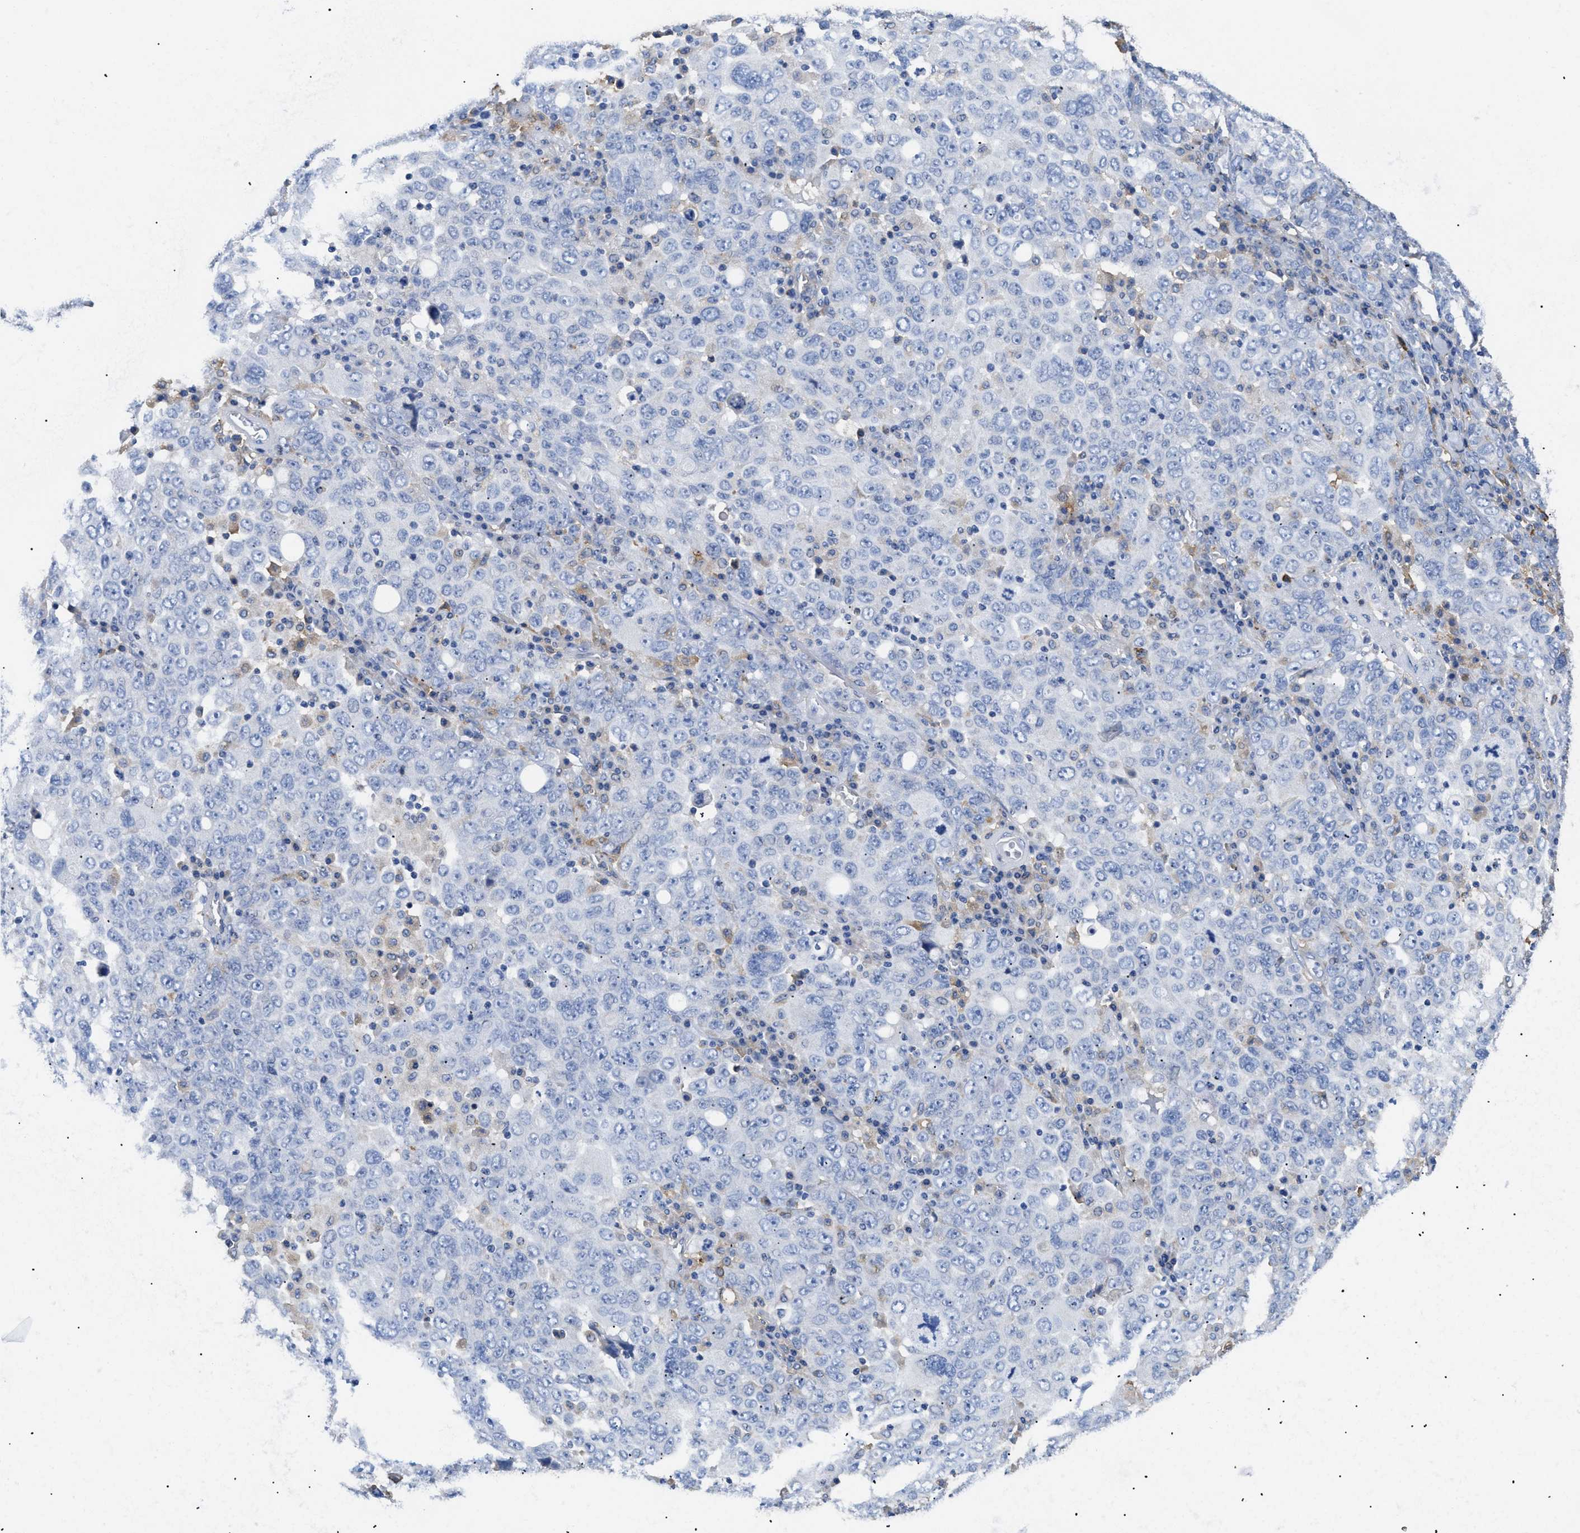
{"staining": {"intensity": "negative", "quantity": "none", "location": "none"}, "tissue": "ovarian cancer", "cell_type": "Tumor cells", "image_type": "cancer", "snomed": [{"axis": "morphology", "description": "Carcinoma, endometroid"}, {"axis": "topography", "description": "Ovary"}], "caption": "Human ovarian endometroid carcinoma stained for a protein using IHC displays no expression in tumor cells.", "gene": "HLA-DPA1", "patient": {"sex": "female", "age": 62}}